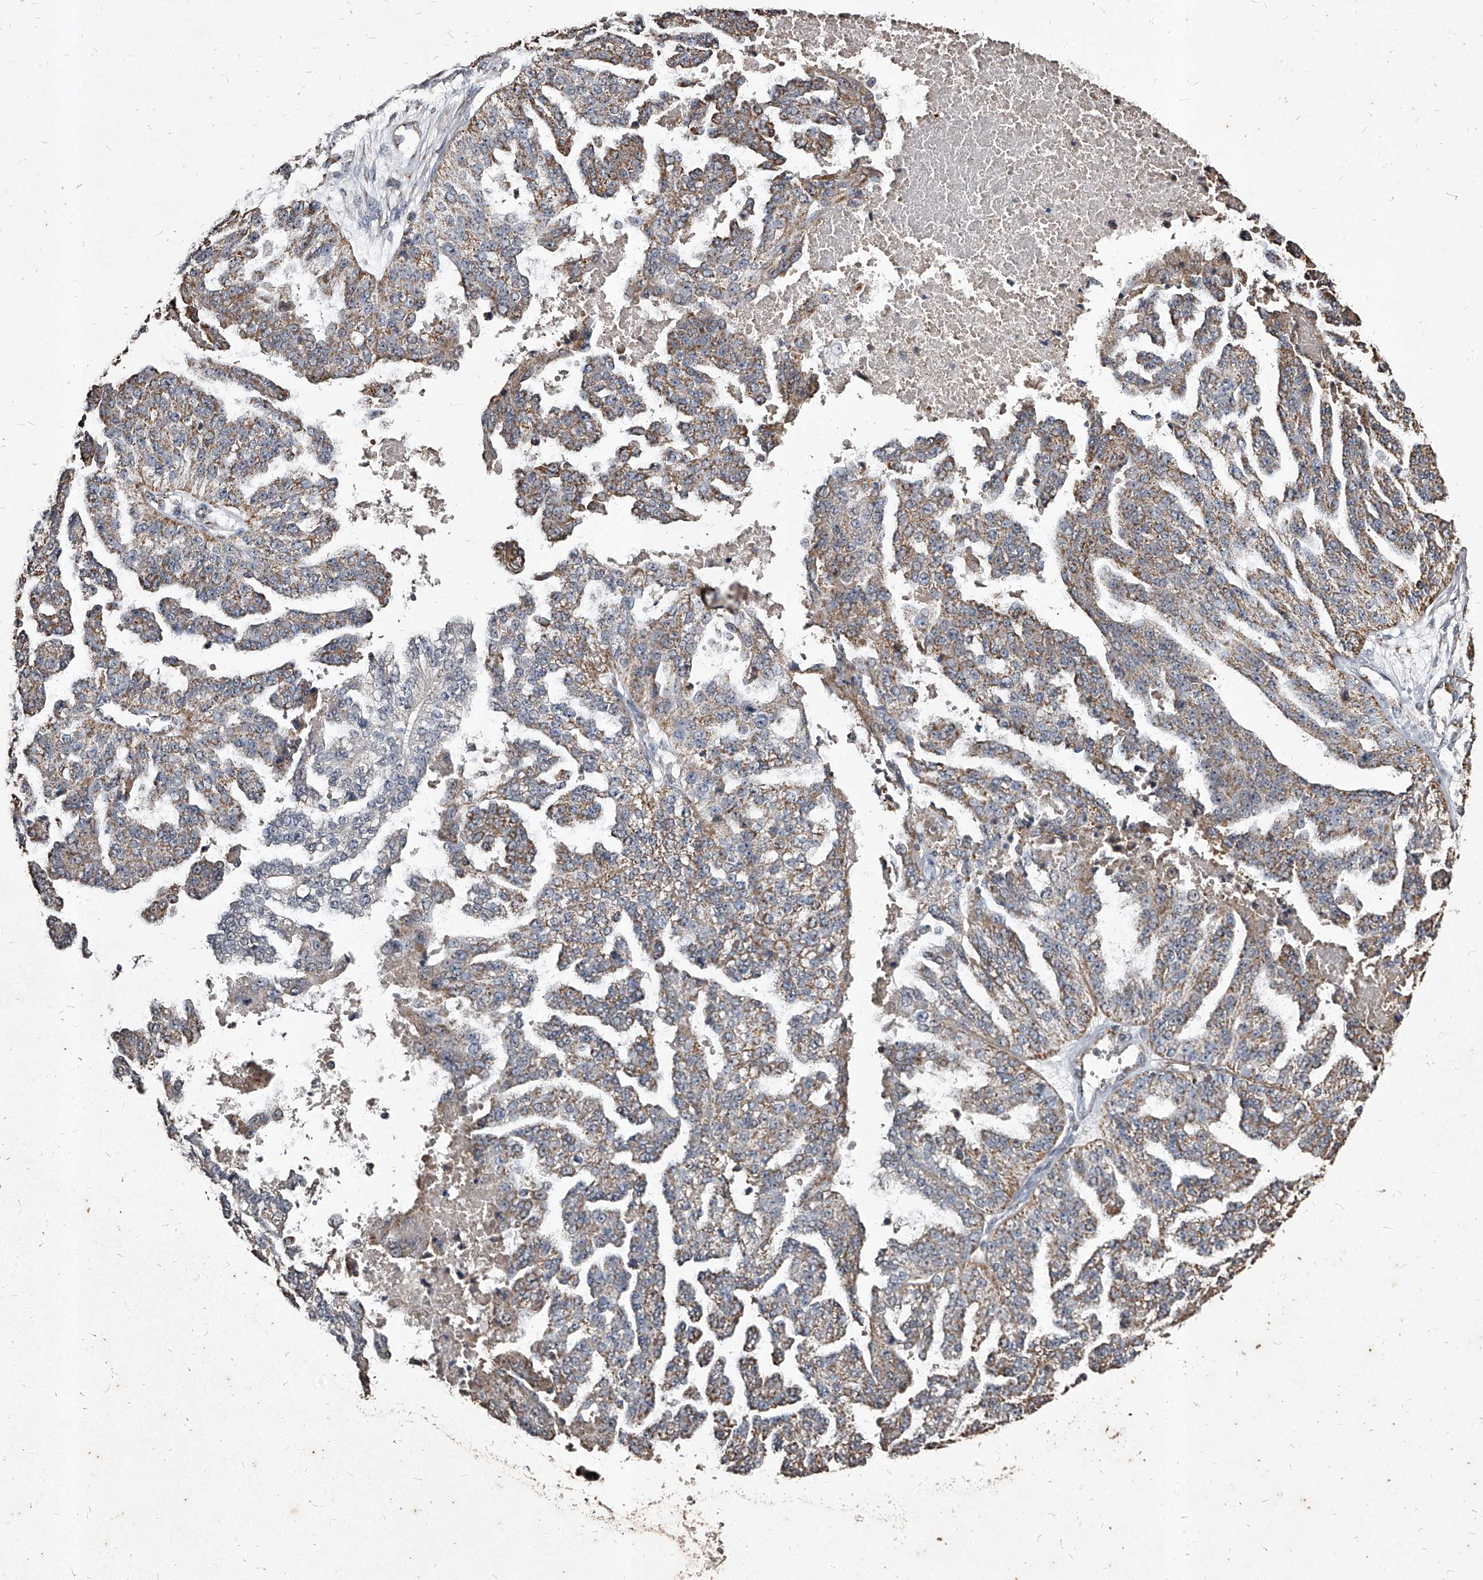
{"staining": {"intensity": "weak", "quantity": ">75%", "location": "cytoplasmic/membranous"}, "tissue": "ovarian cancer", "cell_type": "Tumor cells", "image_type": "cancer", "snomed": [{"axis": "morphology", "description": "Cystadenocarcinoma, serous, NOS"}, {"axis": "topography", "description": "Ovary"}], "caption": "This is a histology image of immunohistochemistry (IHC) staining of ovarian cancer (serous cystadenocarcinoma), which shows weak staining in the cytoplasmic/membranous of tumor cells.", "gene": "GPR183", "patient": {"sex": "female", "age": 58}}